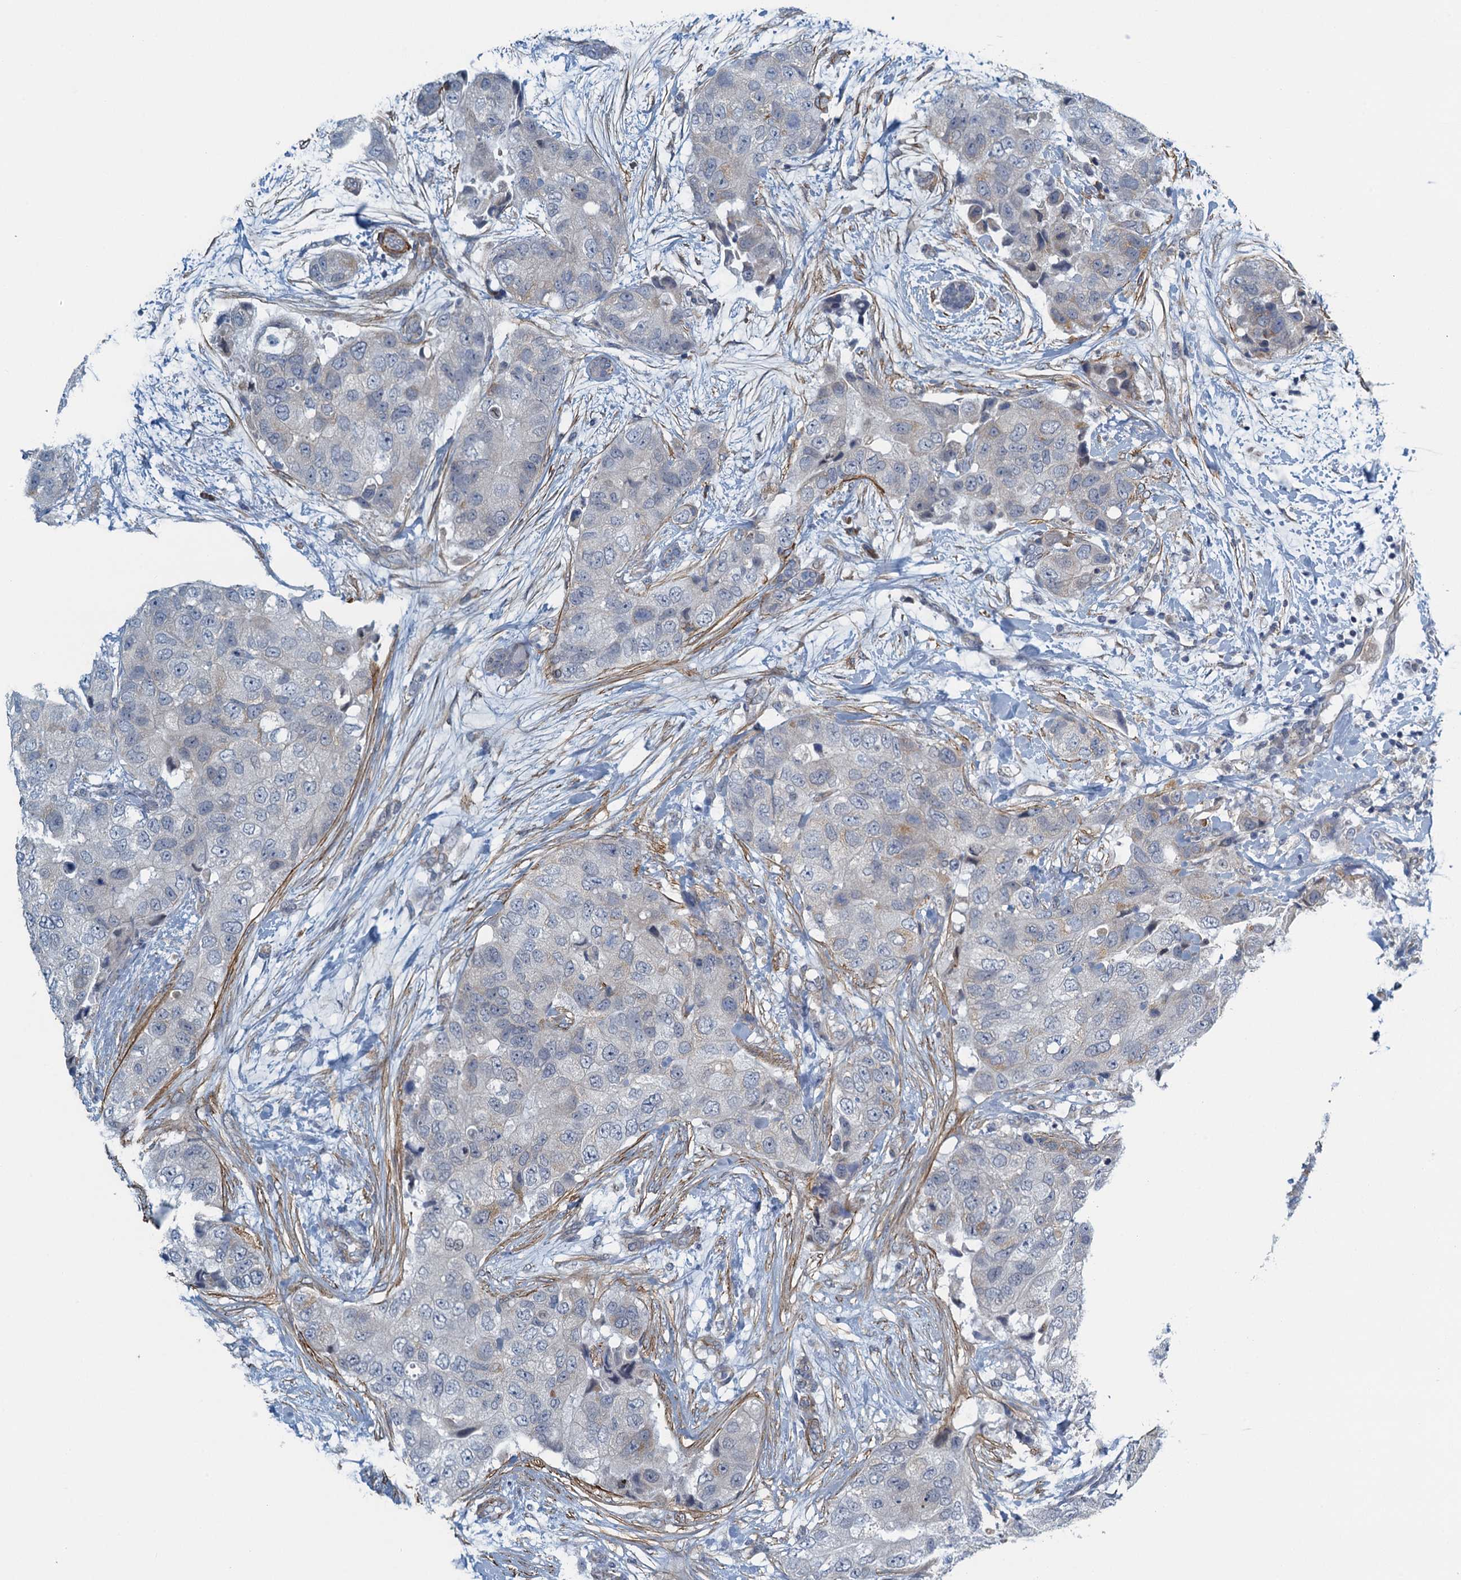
{"staining": {"intensity": "negative", "quantity": "none", "location": "none"}, "tissue": "breast cancer", "cell_type": "Tumor cells", "image_type": "cancer", "snomed": [{"axis": "morphology", "description": "Duct carcinoma"}, {"axis": "topography", "description": "Breast"}], "caption": "Tumor cells show no significant protein expression in infiltrating ductal carcinoma (breast).", "gene": "ALG2", "patient": {"sex": "female", "age": 62}}